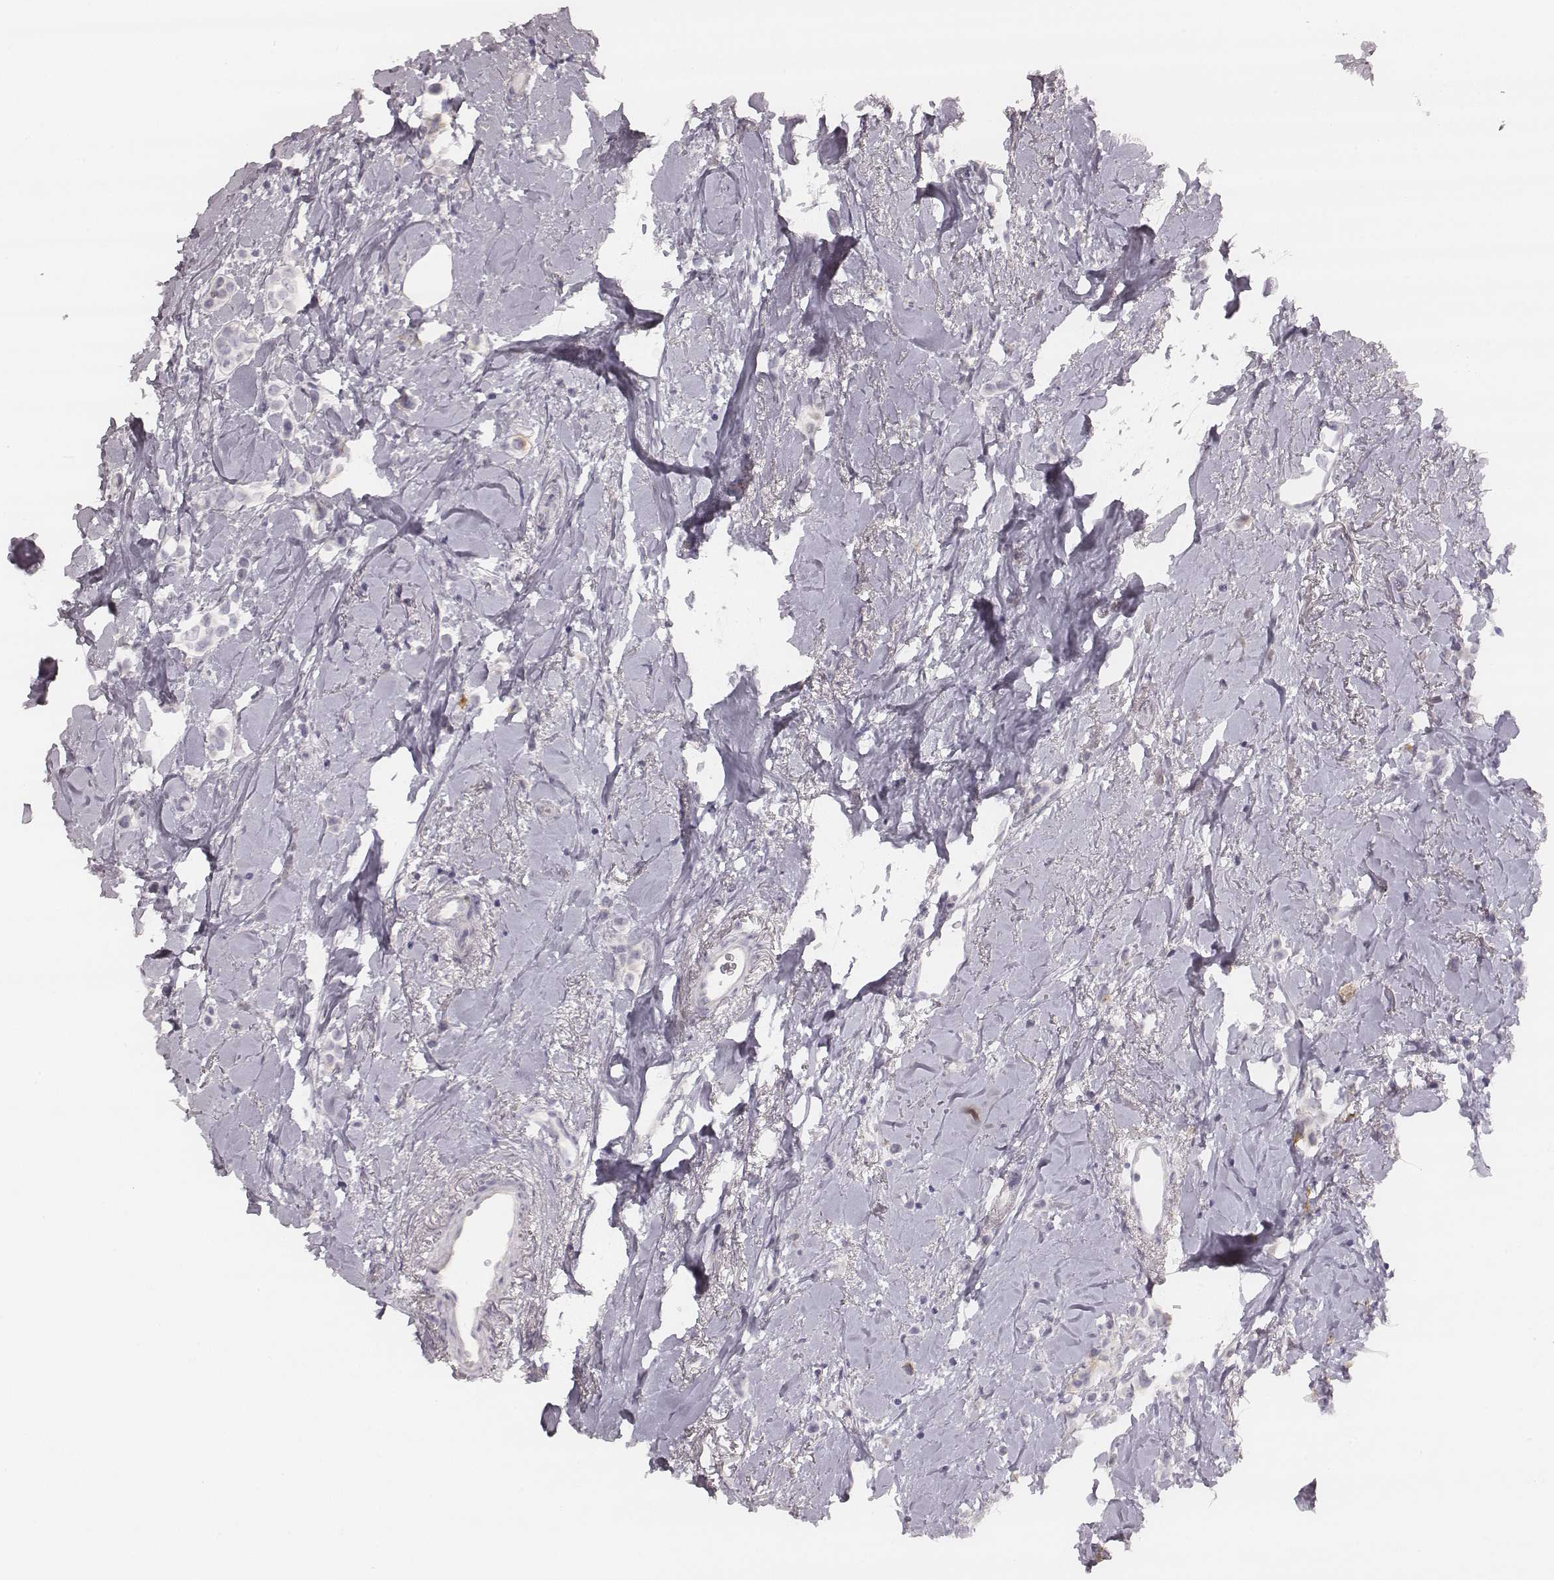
{"staining": {"intensity": "negative", "quantity": "none", "location": "none"}, "tissue": "breast cancer", "cell_type": "Tumor cells", "image_type": "cancer", "snomed": [{"axis": "morphology", "description": "Lobular carcinoma"}, {"axis": "topography", "description": "Breast"}], "caption": "DAB immunohistochemical staining of human breast cancer displays no significant positivity in tumor cells. Brightfield microscopy of immunohistochemistry (IHC) stained with DAB (3,3'-diaminobenzidine) (brown) and hematoxylin (blue), captured at high magnification.", "gene": "KCNJ12", "patient": {"sex": "female", "age": 66}}